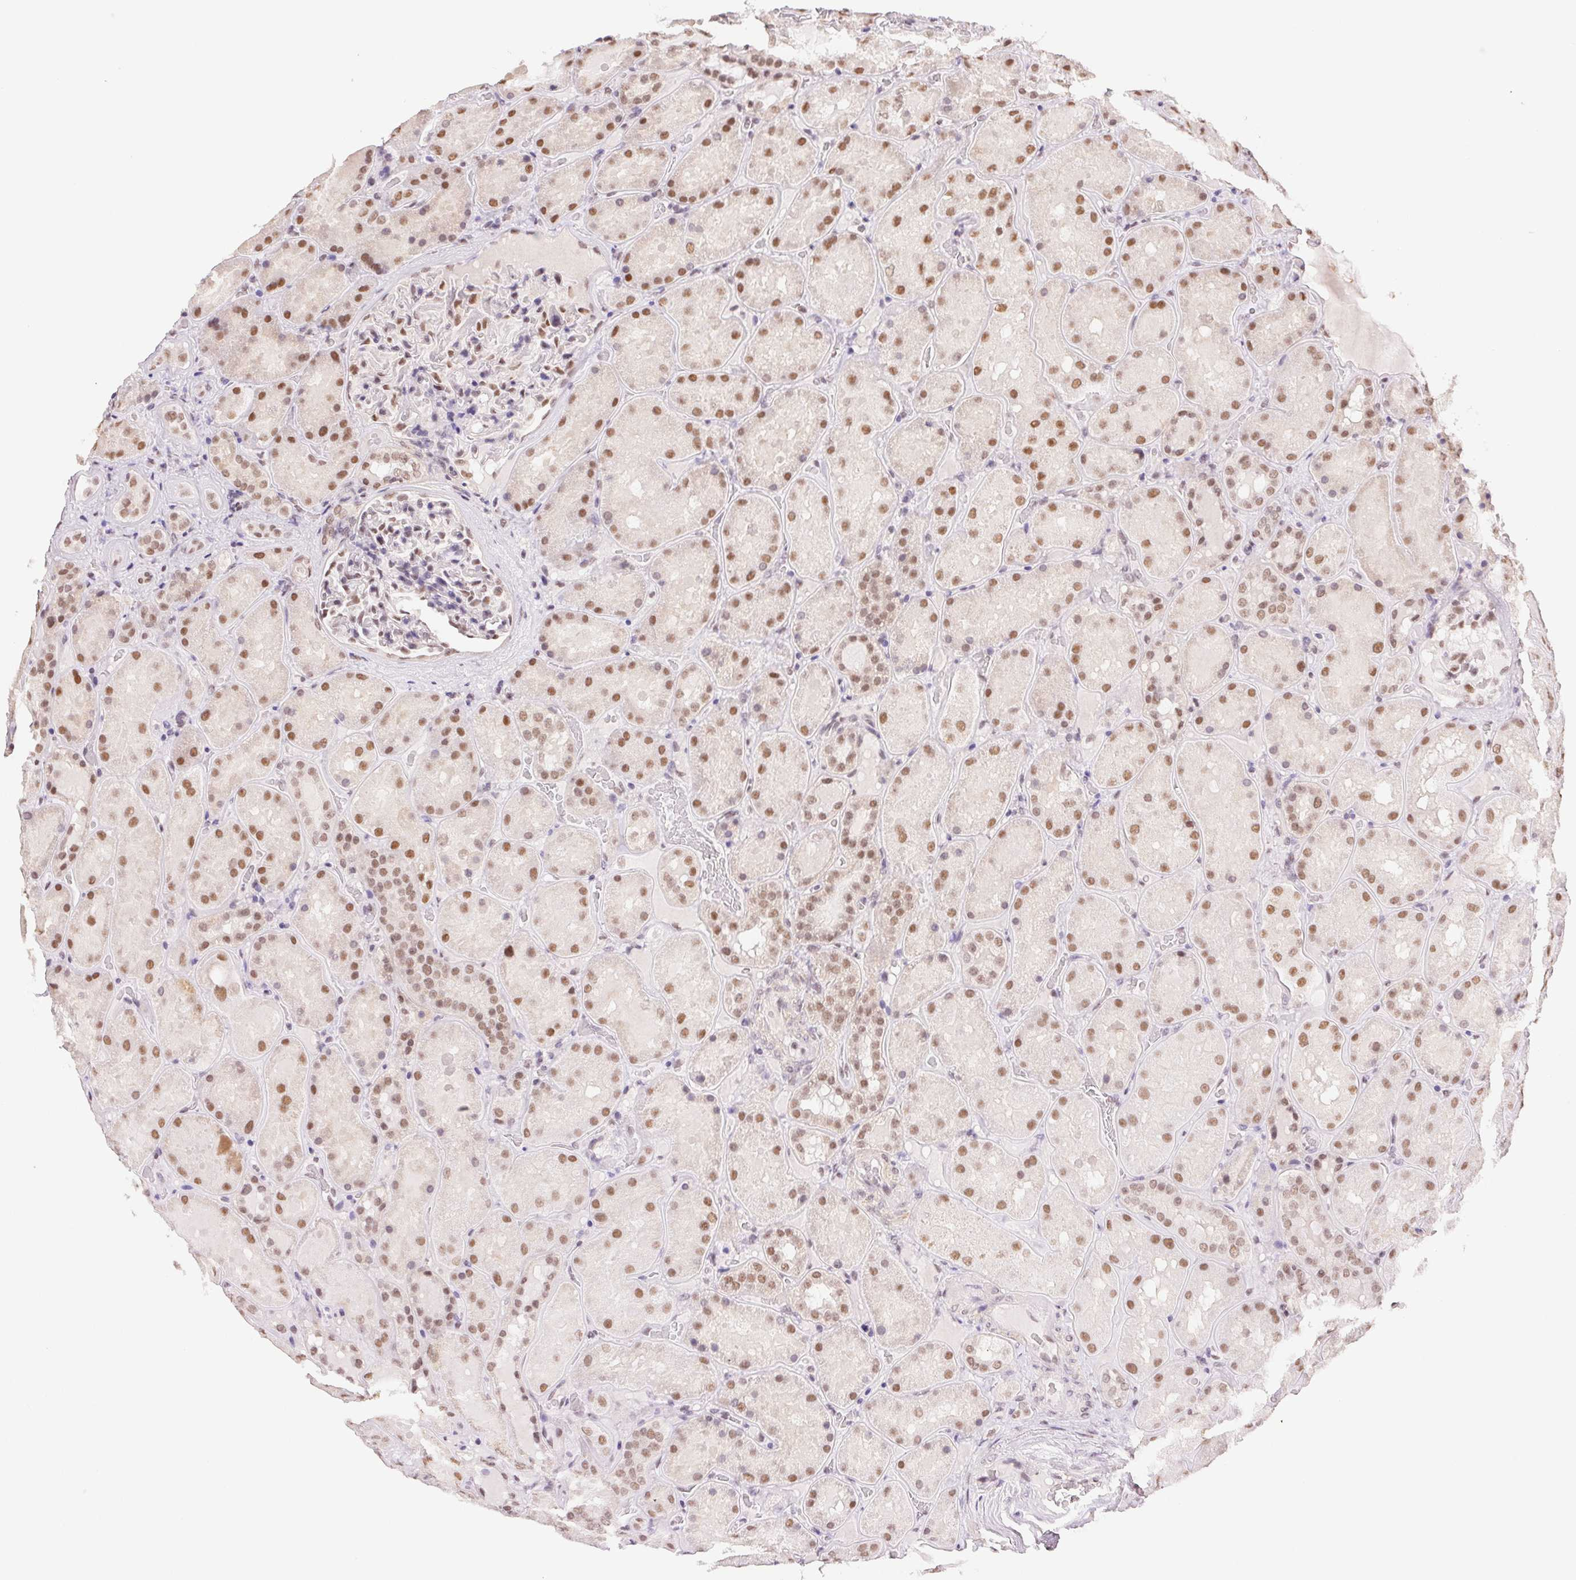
{"staining": {"intensity": "weak", "quantity": "<25%", "location": "nuclear"}, "tissue": "kidney", "cell_type": "Cells in glomeruli", "image_type": "normal", "snomed": [{"axis": "morphology", "description": "Normal tissue, NOS"}, {"axis": "topography", "description": "Kidney"}], "caption": "Immunohistochemistry (IHC) of benign human kidney demonstrates no positivity in cells in glomeruli. (DAB (3,3'-diaminobenzidine) immunohistochemistry (IHC) with hematoxylin counter stain).", "gene": "RPRD1B", "patient": {"sex": "male", "age": 73}}